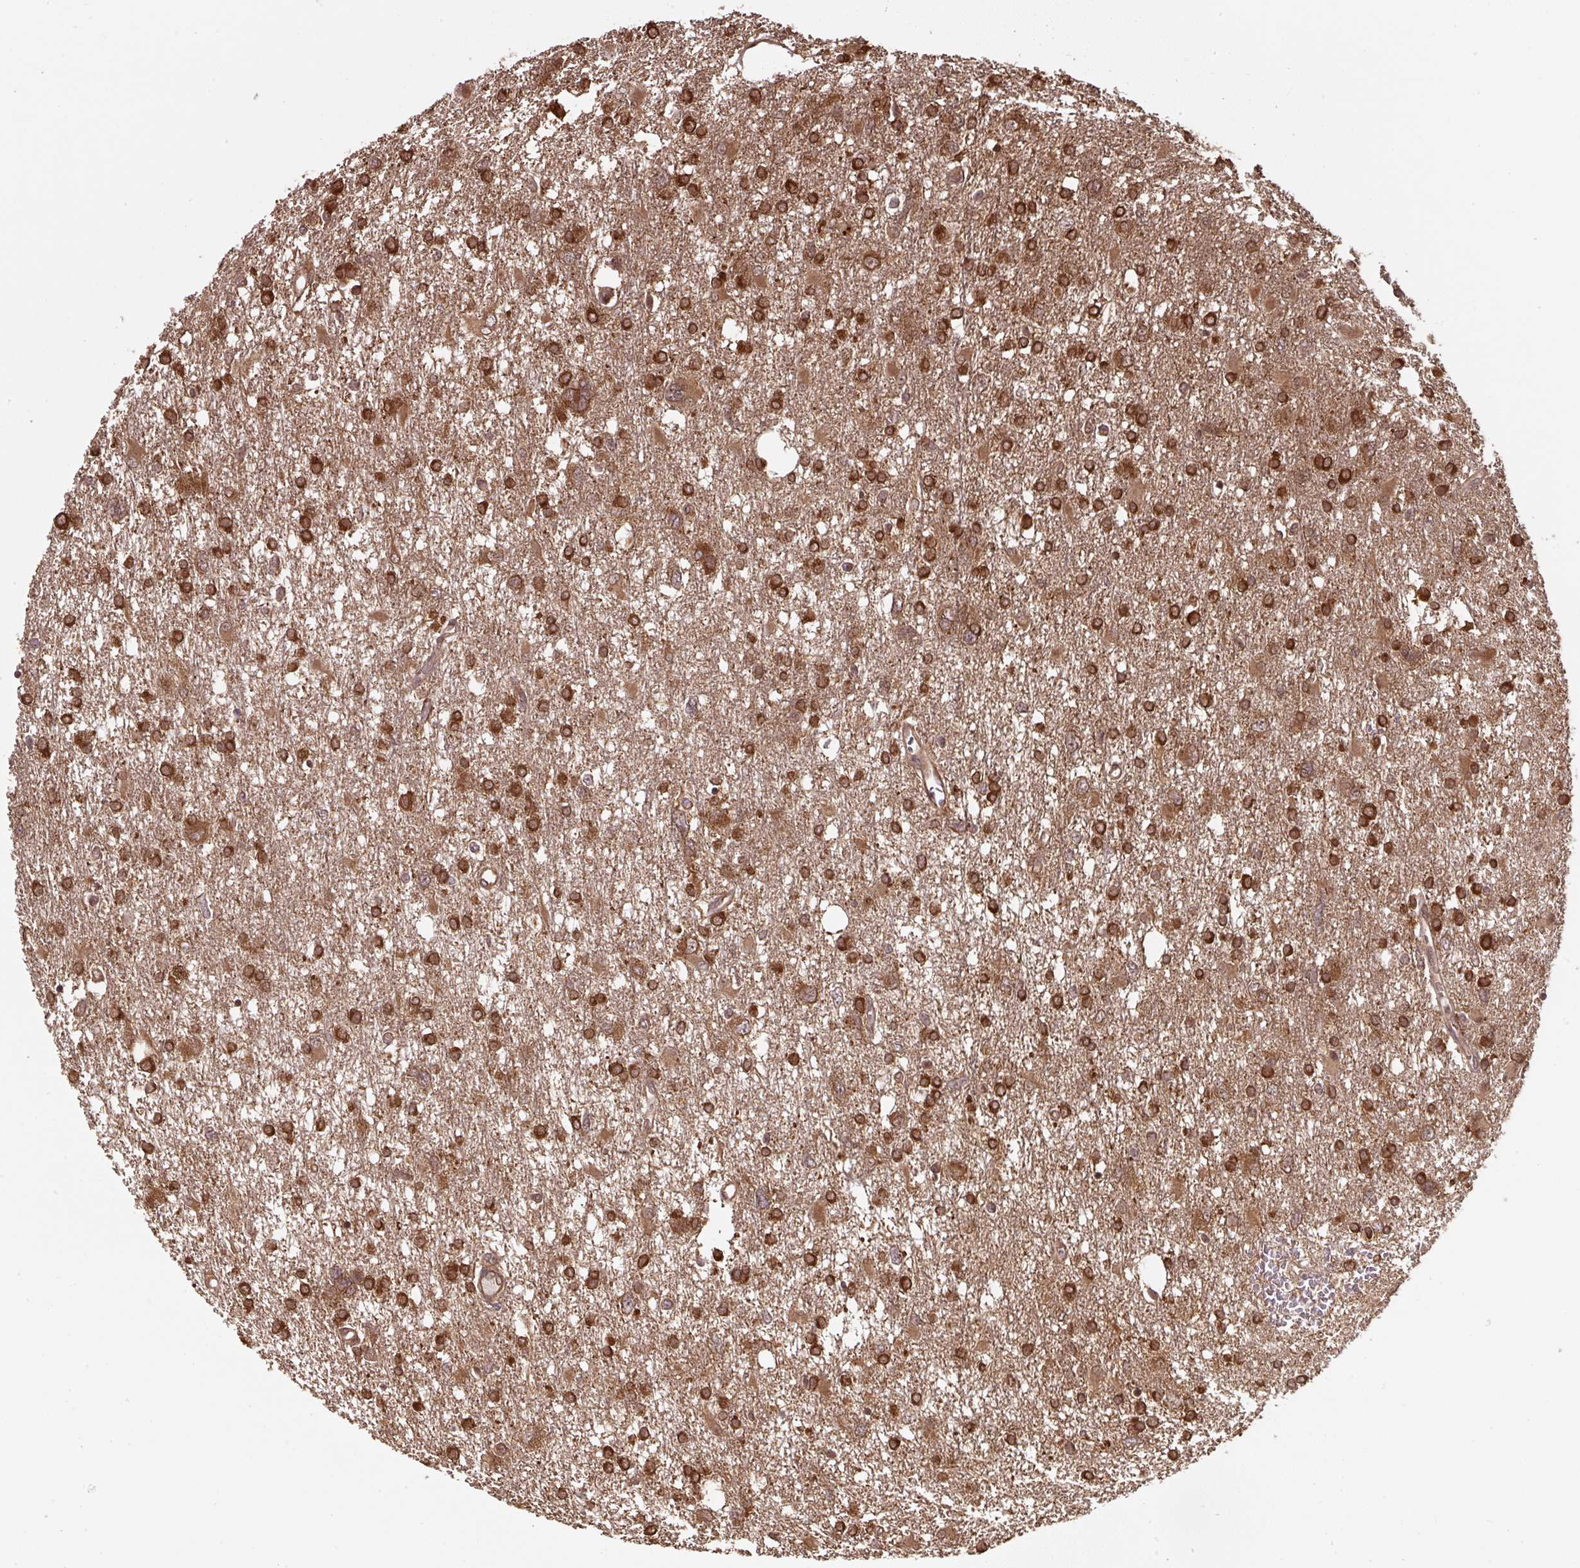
{"staining": {"intensity": "strong", "quantity": ">75%", "location": "cytoplasmic/membranous"}, "tissue": "glioma", "cell_type": "Tumor cells", "image_type": "cancer", "snomed": [{"axis": "morphology", "description": "Glioma, malignant, High grade"}, {"axis": "topography", "description": "Brain"}], "caption": "Human malignant glioma (high-grade) stained for a protein (brown) shows strong cytoplasmic/membranous positive positivity in approximately >75% of tumor cells.", "gene": "ST13", "patient": {"sex": "male", "age": 61}}